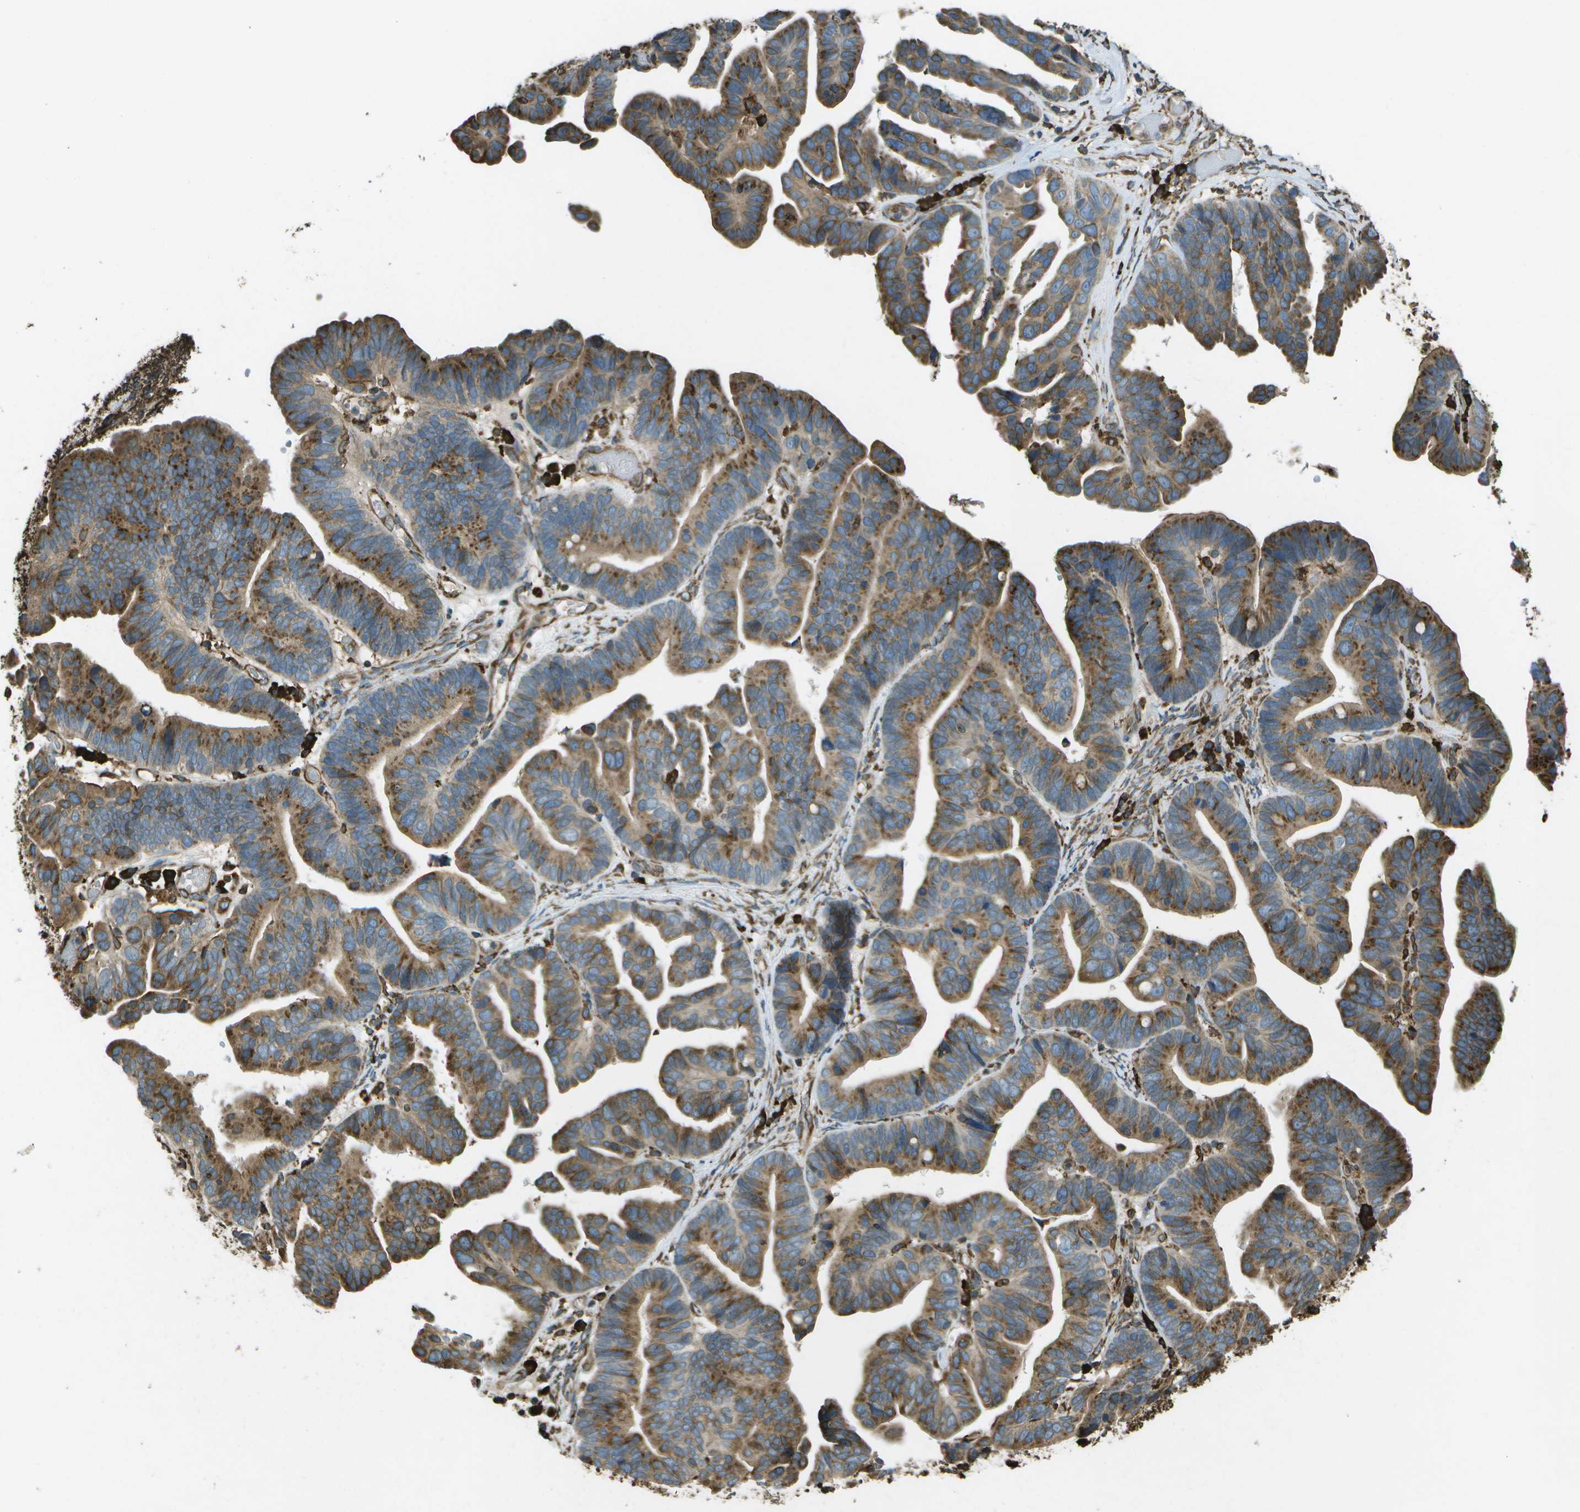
{"staining": {"intensity": "weak", "quantity": ">75%", "location": "cytoplasmic/membranous"}, "tissue": "ovarian cancer", "cell_type": "Tumor cells", "image_type": "cancer", "snomed": [{"axis": "morphology", "description": "Cystadenocarcinoma, serous, NOS"}, {"axis": "topography", "description": "Ovary"}], "caption": "Serous cystadenocarcinoma (ovarian) stained with a brown dye displays weak cytoplasmic/membranous positive staining in about >75% of tumor cells.", "gene": "PDIA4", "patient": {"sex": "female", "age": 56}}